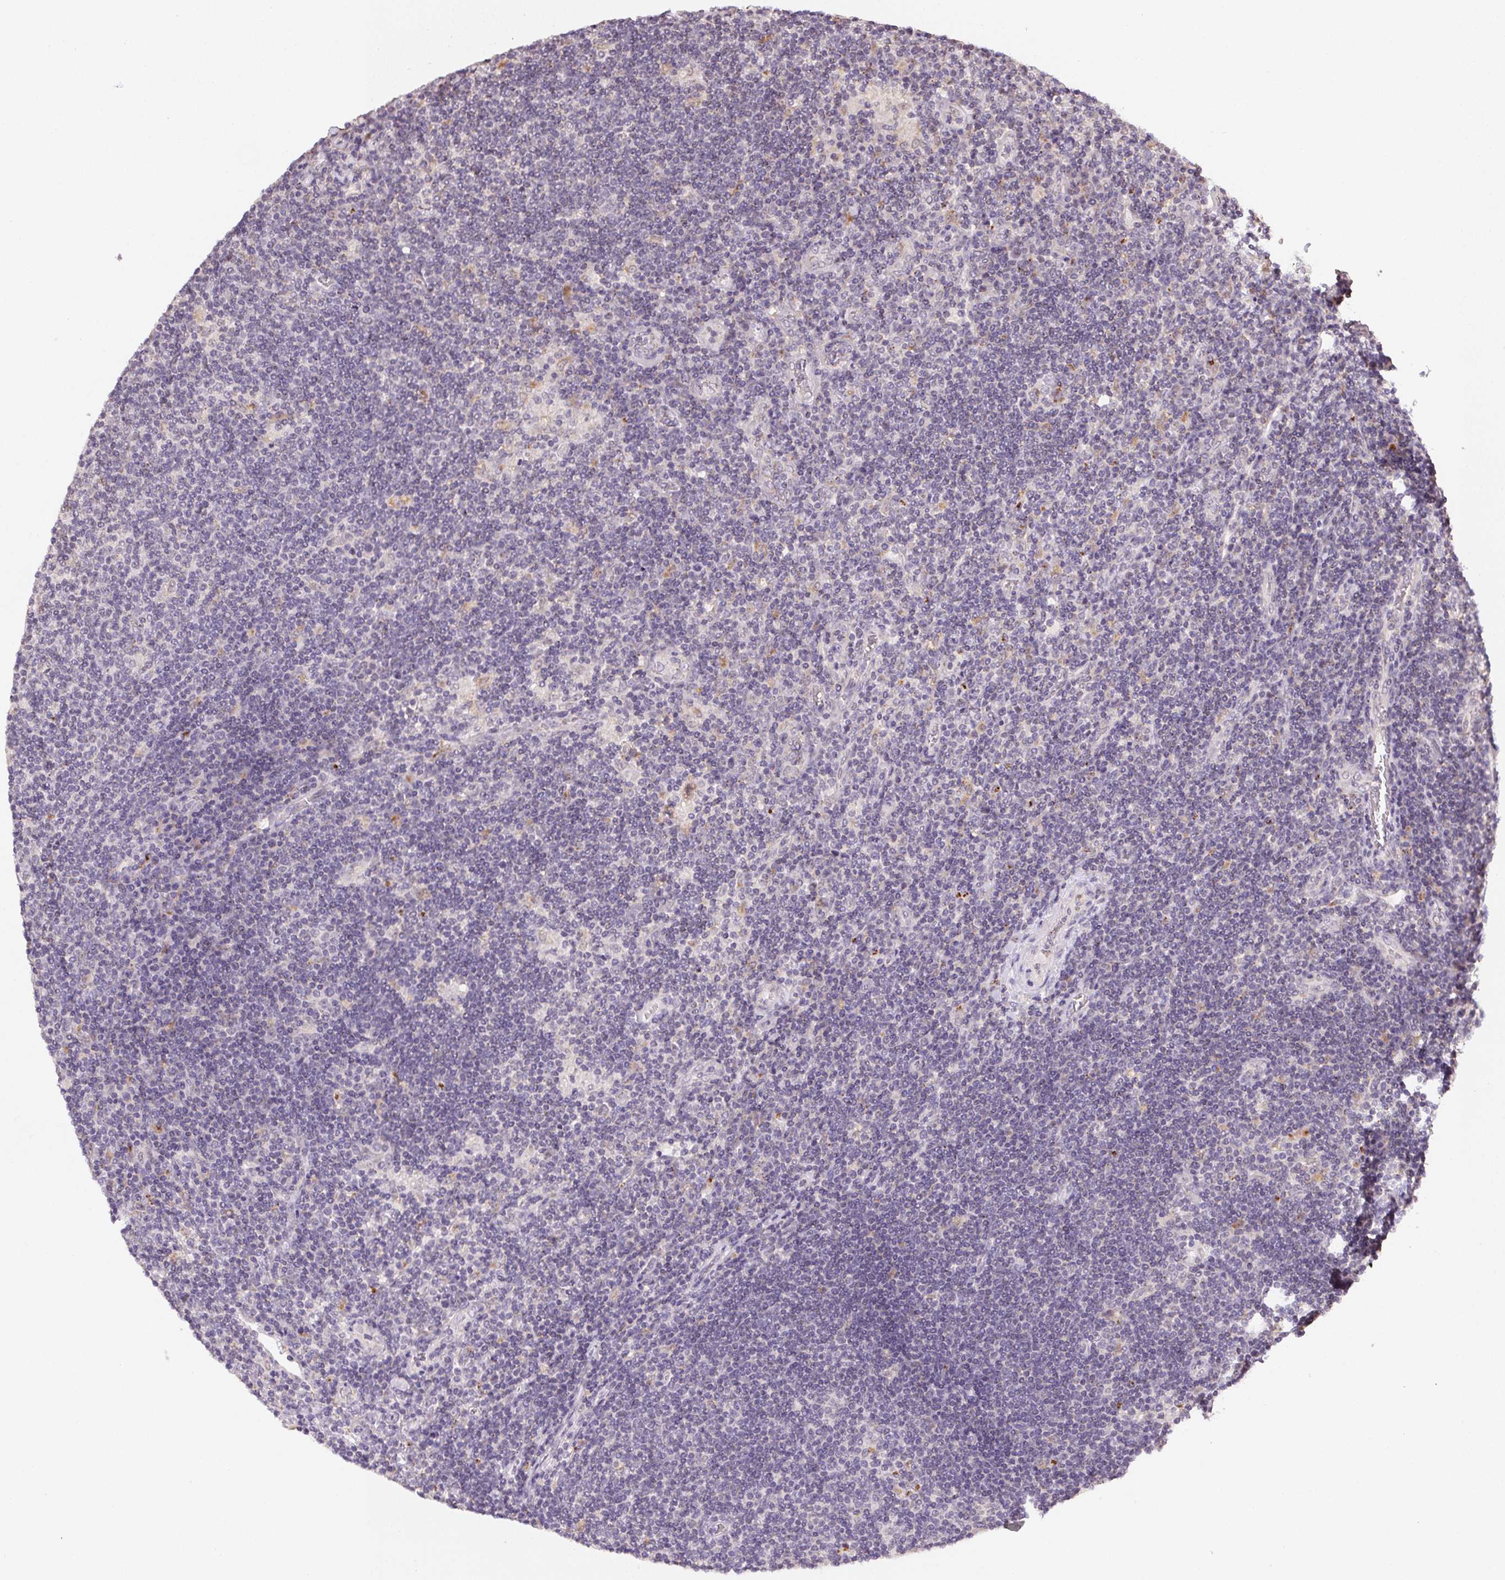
{"staining": {"intensity": "negative", "quantity": "none", "location": "none"}, "tissue": "lymphoma", "cell_type": "Tumor cells", "image_type": "cancer", "snomed": [{"axis": "morphology", "description": "Hodgkin's disease, NOS"}, {"axis": "topography", "description": "Lymph node"}], "caption": "An IHC image of Hodgkin's disease is shown. There is no staining in tumor cells of Hodgkin's disease.", "gene": "METTL13", "patient": {"sex": "male", "age": 40}}